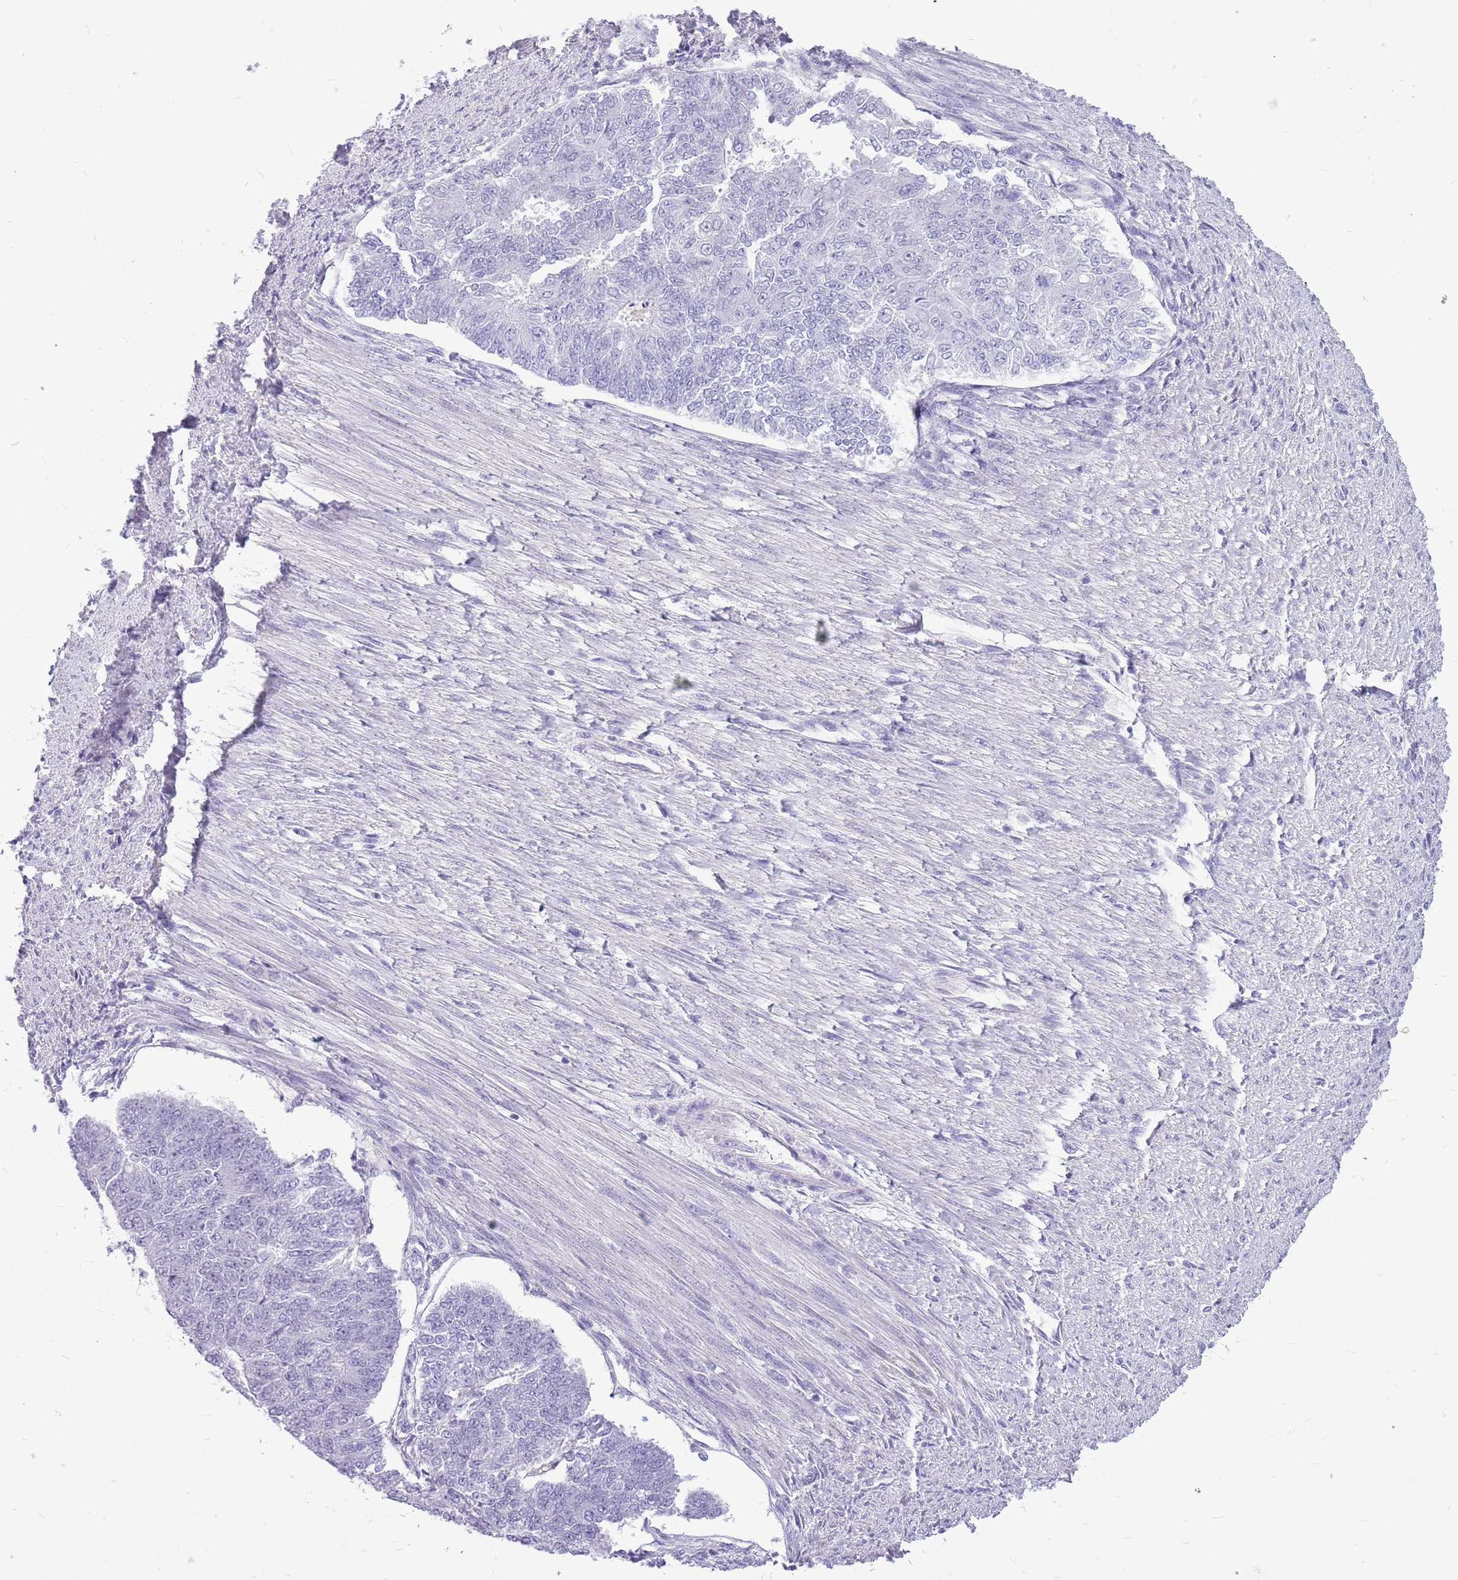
{"staining": {"intensity": "negative", "quantity": "none", "location": "none"}, "tissue": "endometrial cancer", "cell_type": "Tumor cells", "image_type": "cancer", "snomed": [{"axis": "morphology", "description": "Adenocarcinoma, NOS"}, {"axis": "topography", "description": "Endometrium"}], "caption": "Adenocarcinoma (endometrial) stained for a protein using immunohistochemistry displays no staining tumor cells.", "gene": "ZNF425", "patient": {"sex": "female", "age": 32}}